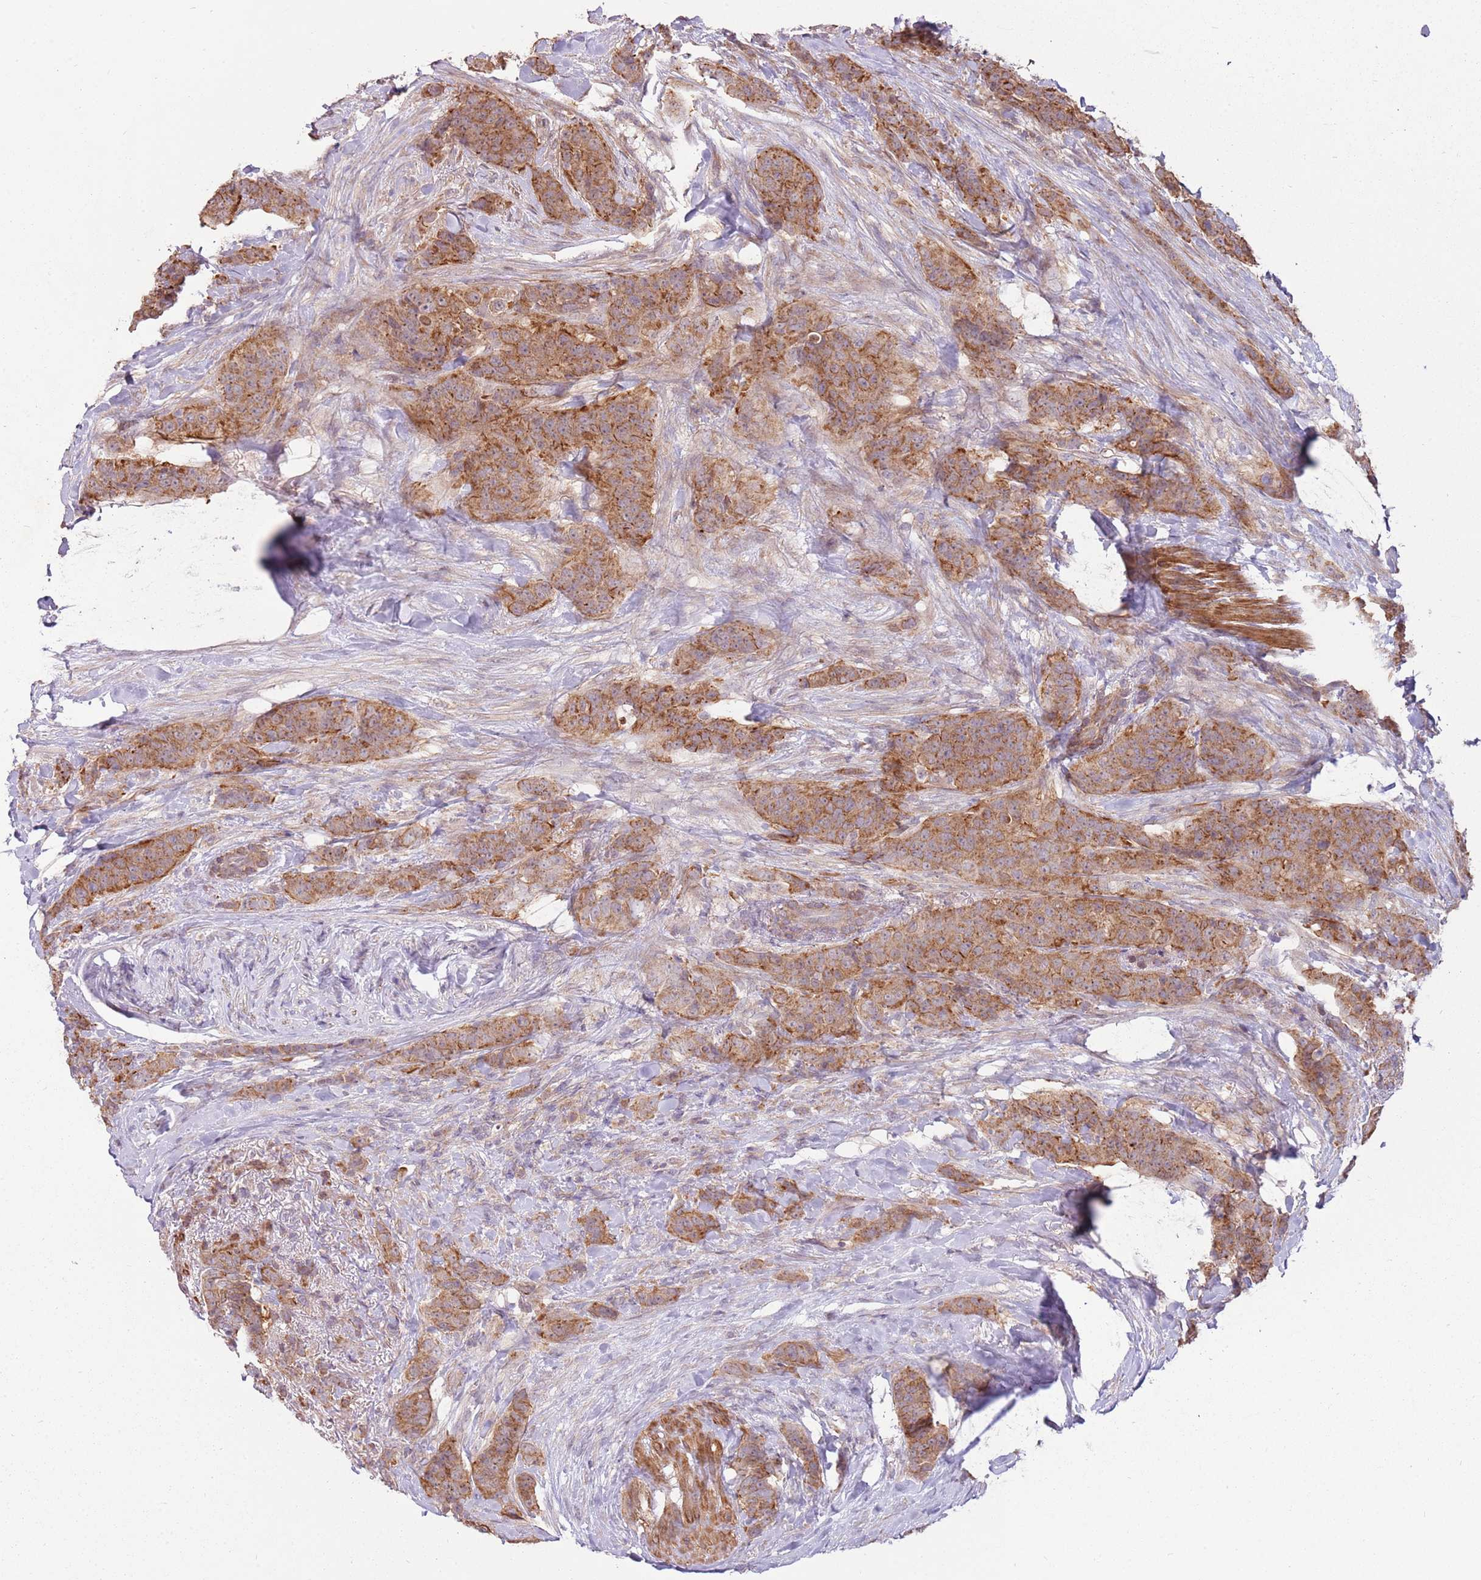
{"staining": {"intensity": "moderate", "quantity": ">75%", "location": "cytoplasmic/membranous"}, "tissue": "breast cancer", "cell_type": "Tumor cells", "image_type": "cancer", "snomed": [{"axis": "morphology", "description": "Duct carcinoma"}, {"axis": "topography", "description": "Breast"}], "caption": "Infiltrating ductal carcinoma (breast) stained with DAB (3,3'-diaminobenzidine) immunohistochemistry exhibits medium levels of moderate cytoplasmic/membranous expression in approximately >75% of tumor cells. (Stains: DAB (3,3'-diaminobenzidine) in brown, nuclei in blue, Microscopy: brightfield microscopy at high magnification).", "gene": "SPATA31D1", "patient": {"sex": "female", "age": 40}}